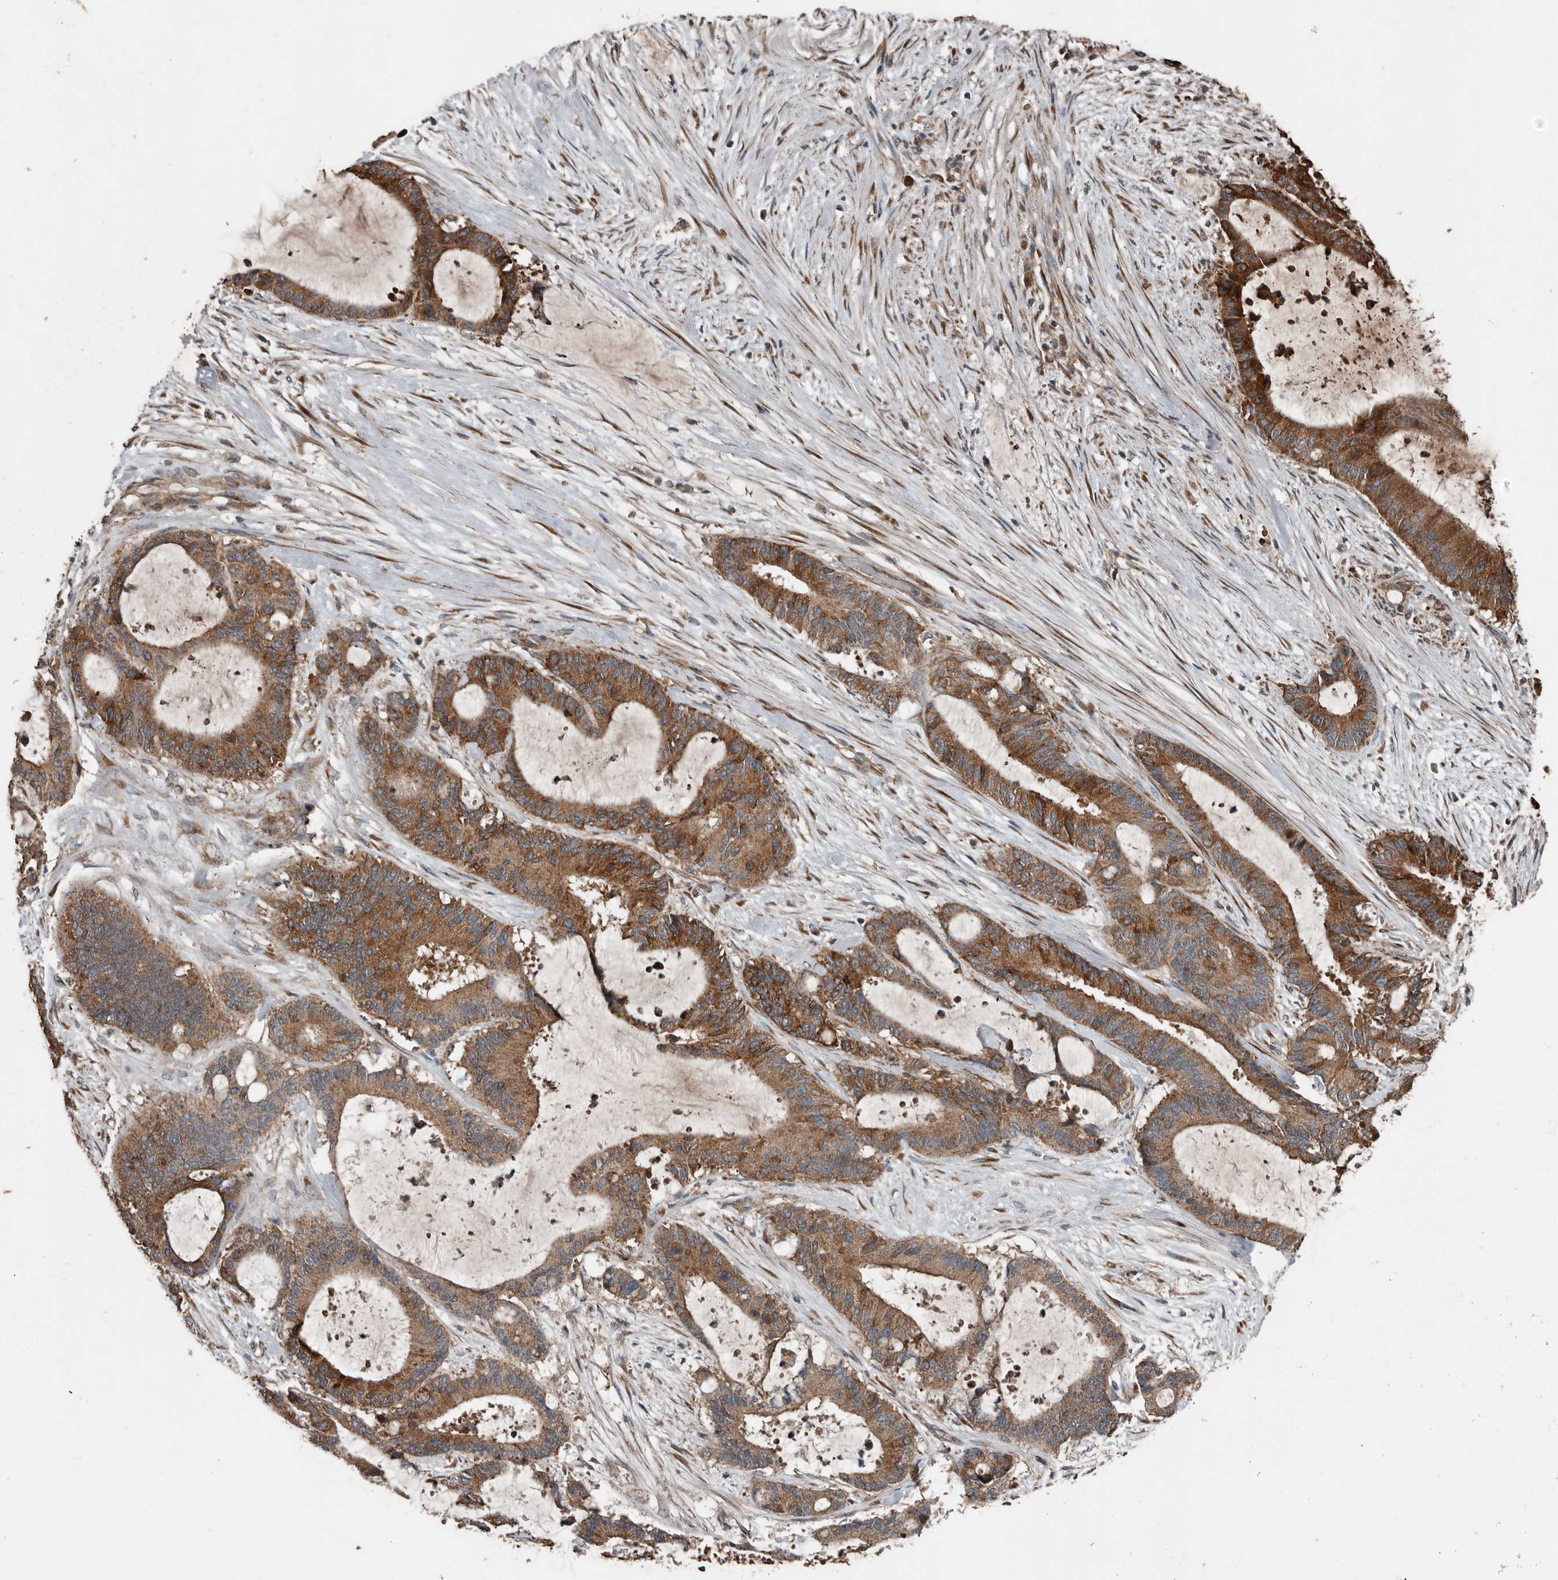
{"staining": {"intensity": "strong", "quantity": ">75%", "location": "cytoplasmic/membranous"}, "tissue": "liver cancer", "cell_type": "Tumor cells", "image_type": "cancer", "snomed": [{"axis": "morphology", "description": "Normal tissue, NOS"}, {"axis": "morphology", "description": "Cholangiocarcinoma"}, {"axis": "topography", "description": "Liver"}, {"axis": "topography", "description": "Peripheral nerve tissue"}], "caption": "A brown stain shows strong cytoplasmic/membranous staining of a protein in human liver cholangiocarcinoma tumor cells. The protein of interest is shown in brown color, while the nuclei are stained blue.", "gene": "RNF207", "patient": {"sex": "female", "age": 73}}